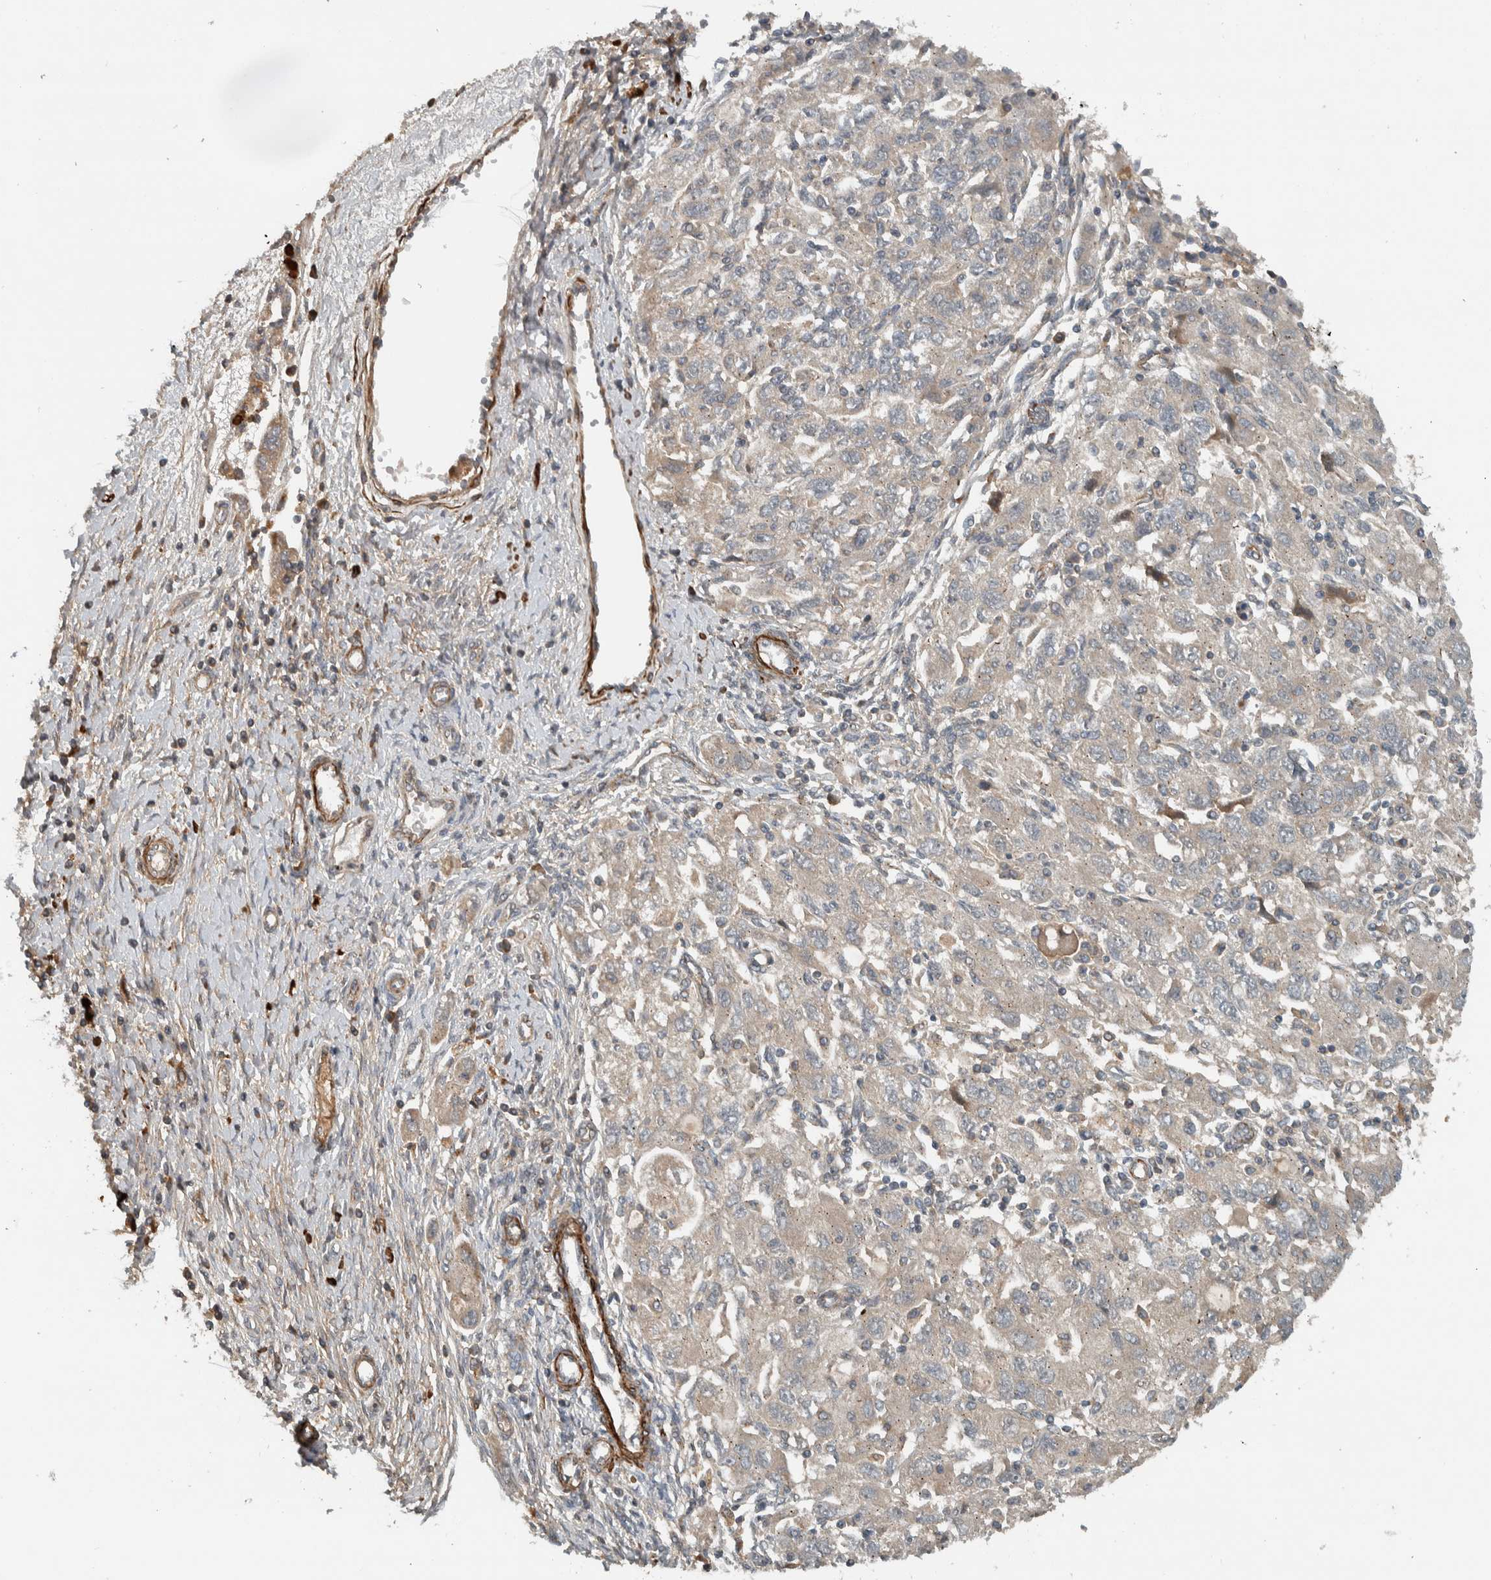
{"staining": {"intensity": "weak", "quantity": "<25%", "location": "cytoplasmic/membranous"}, "tissue": "ovarian cancer", "cell_type": "Tumor cells", "image_type": "cancer", "snomed": [{"axis": "morphology", "description": "Carcinoma, NOS"}, {"axis": "morphology", "description": "Cystadenocarcinoma, serous, NOS"}, {"axis": "topography", "description": "Ovary"}], "caption": "The photomicrograph exhibits no significant positivity in tumor cells of ovarian cancer (carcinoma).", "gene": "LBHD1", "patient": {"sex": "female", "age": 69}}